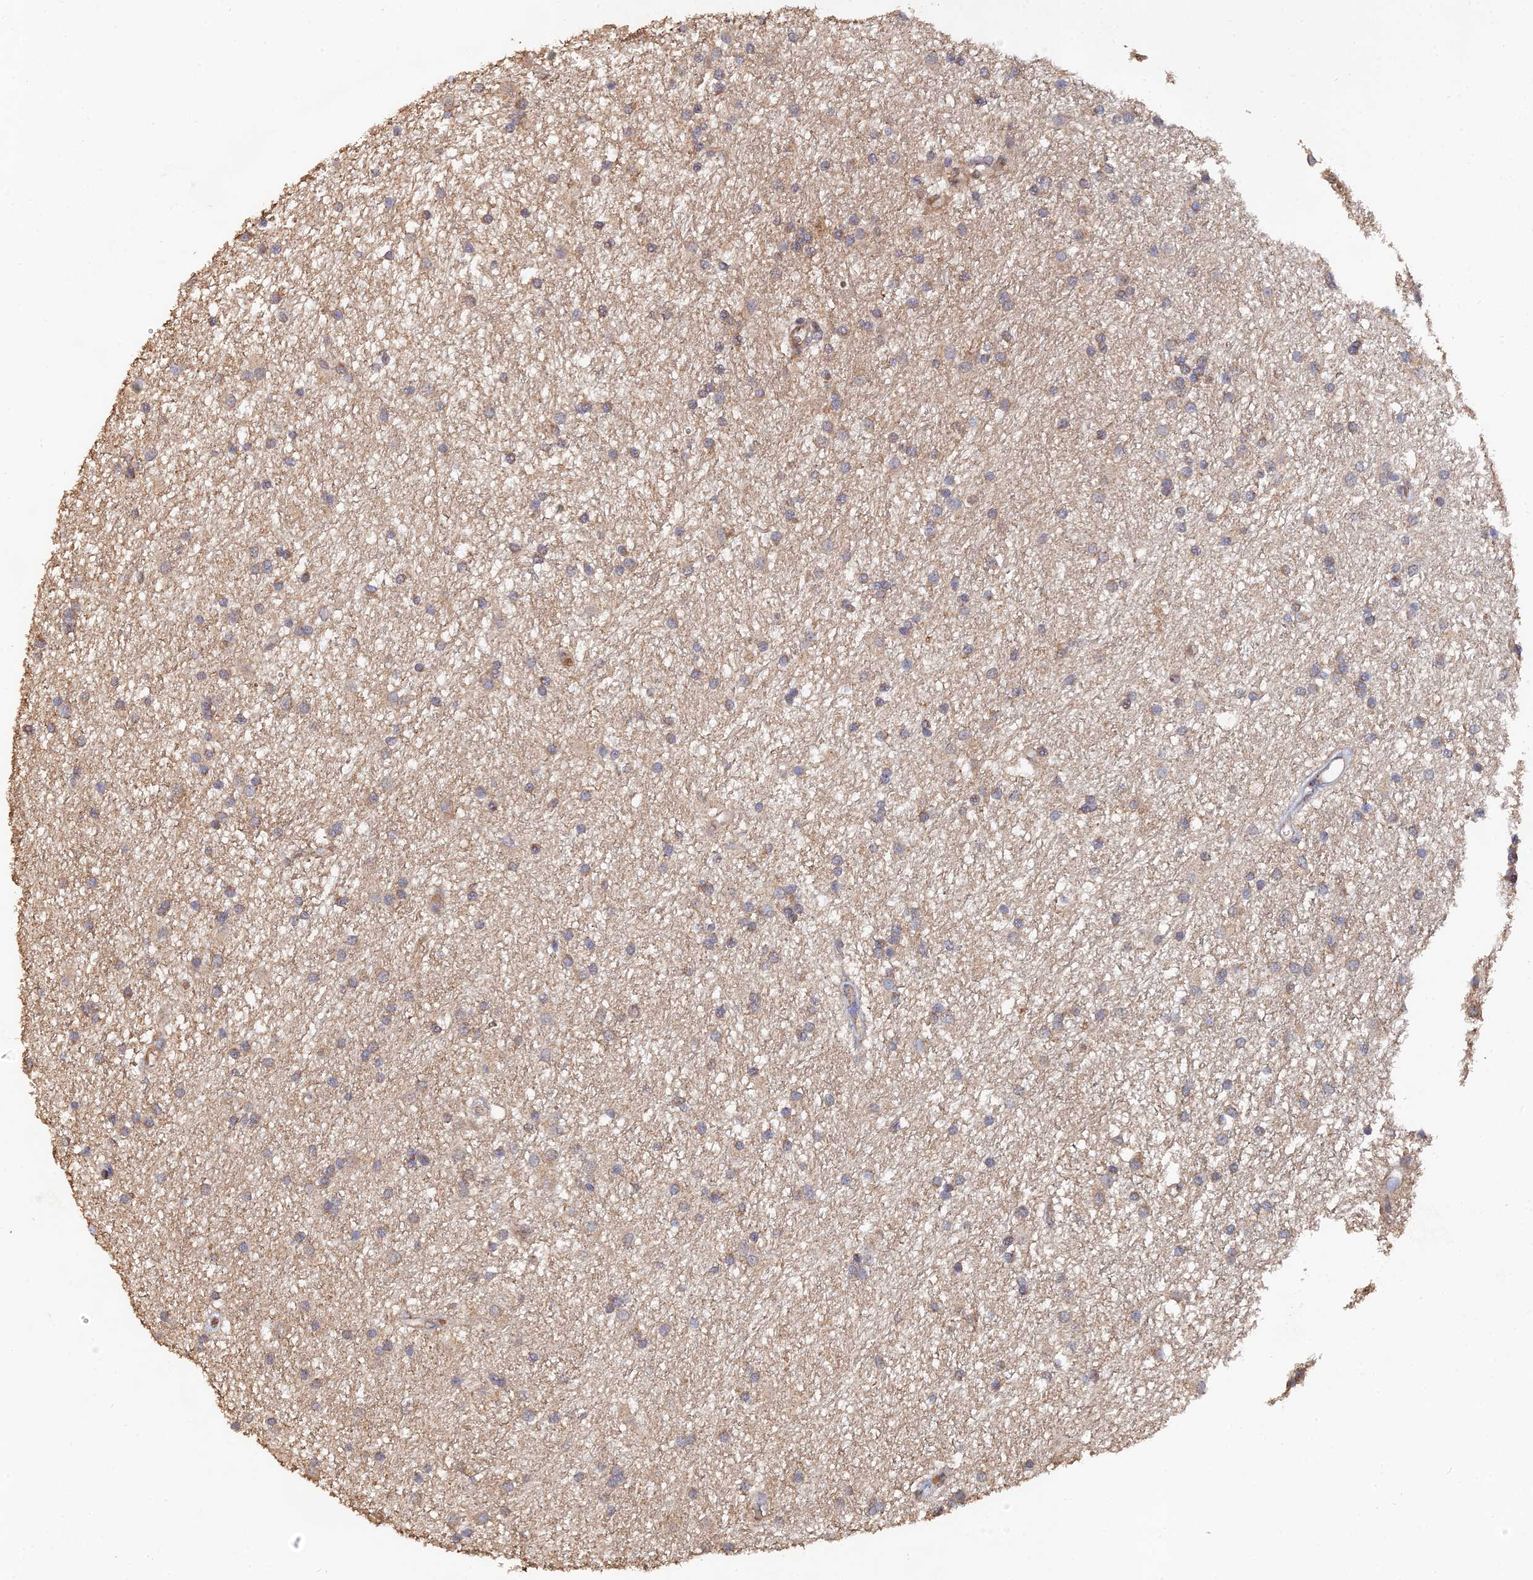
{"staining": {"intensity": "weak", "quantity": ">75%", "location": "cytoplasmic/membranous"}, "tissue": "glioma", "cell_type": "Tumor cells", "image_type": "cancer", "snomed": [{"axis": "morphology", "description": "Glioma, malignant, High grade"}, {"axis": "topography", "description": "Brain"}], "caption": "Weak cytoplasmic/membranous positivity is identified in about >75% of tumor cells in glioma.", "gene": "SPANXN4", "patient": {"sex": "male", "age": 77}}